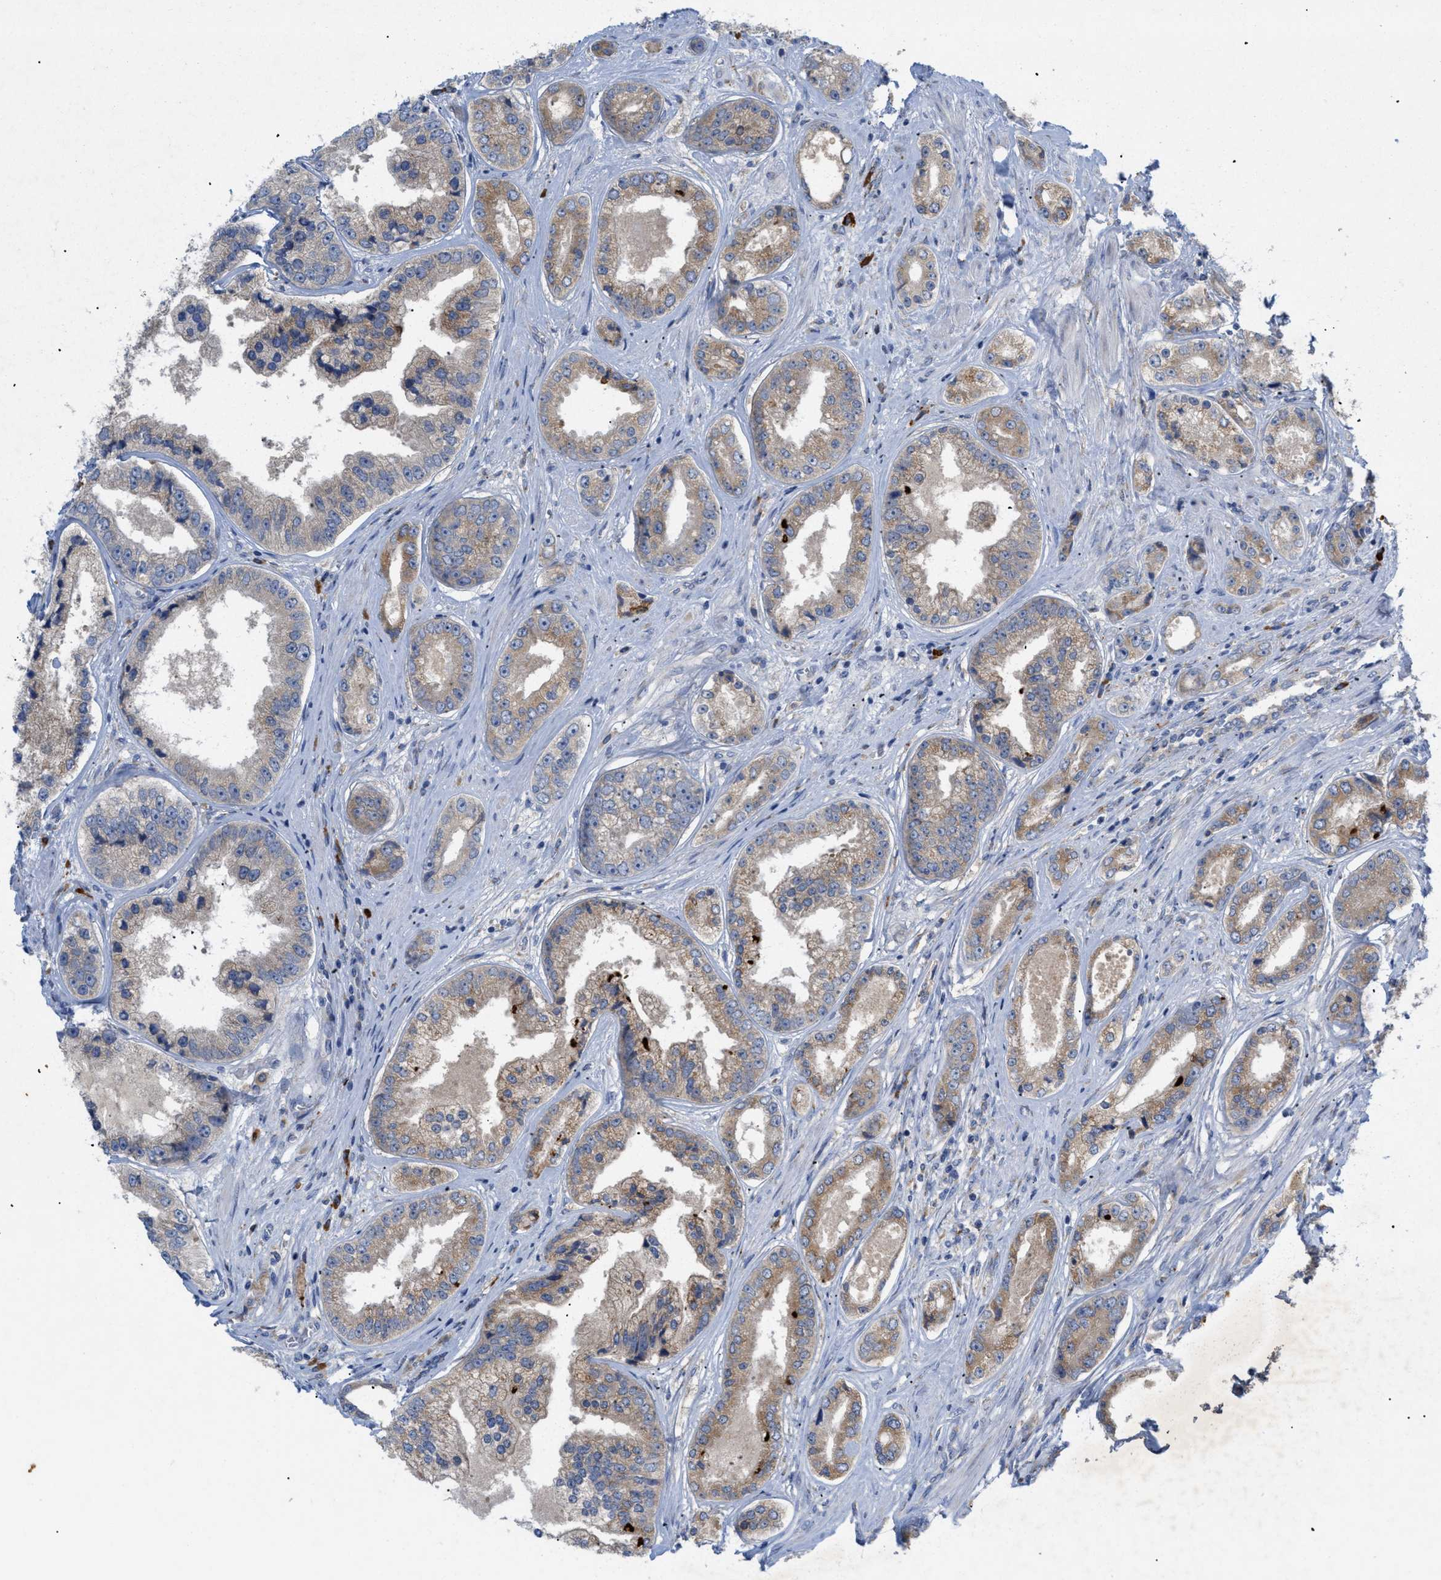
{"staining": {"intensity": "weak", "quantity": ">75%", "location": "cytoplasmic/membranous"}, "tissue": "prostate cancer", "cell_type": "Tumor cells", "image_type": "cancer", "snomed": [{"axis": "morphology", "description": "Adenocarcinoma, High grade"}, {"axis": "topography", "description": "Prostate"}], "caption": "Human prostate cancer stained with a protein marker shows weak staining in tumor cells.", "gene": "SLC50A1", "patient": {"sex": "male", "age": 61}}